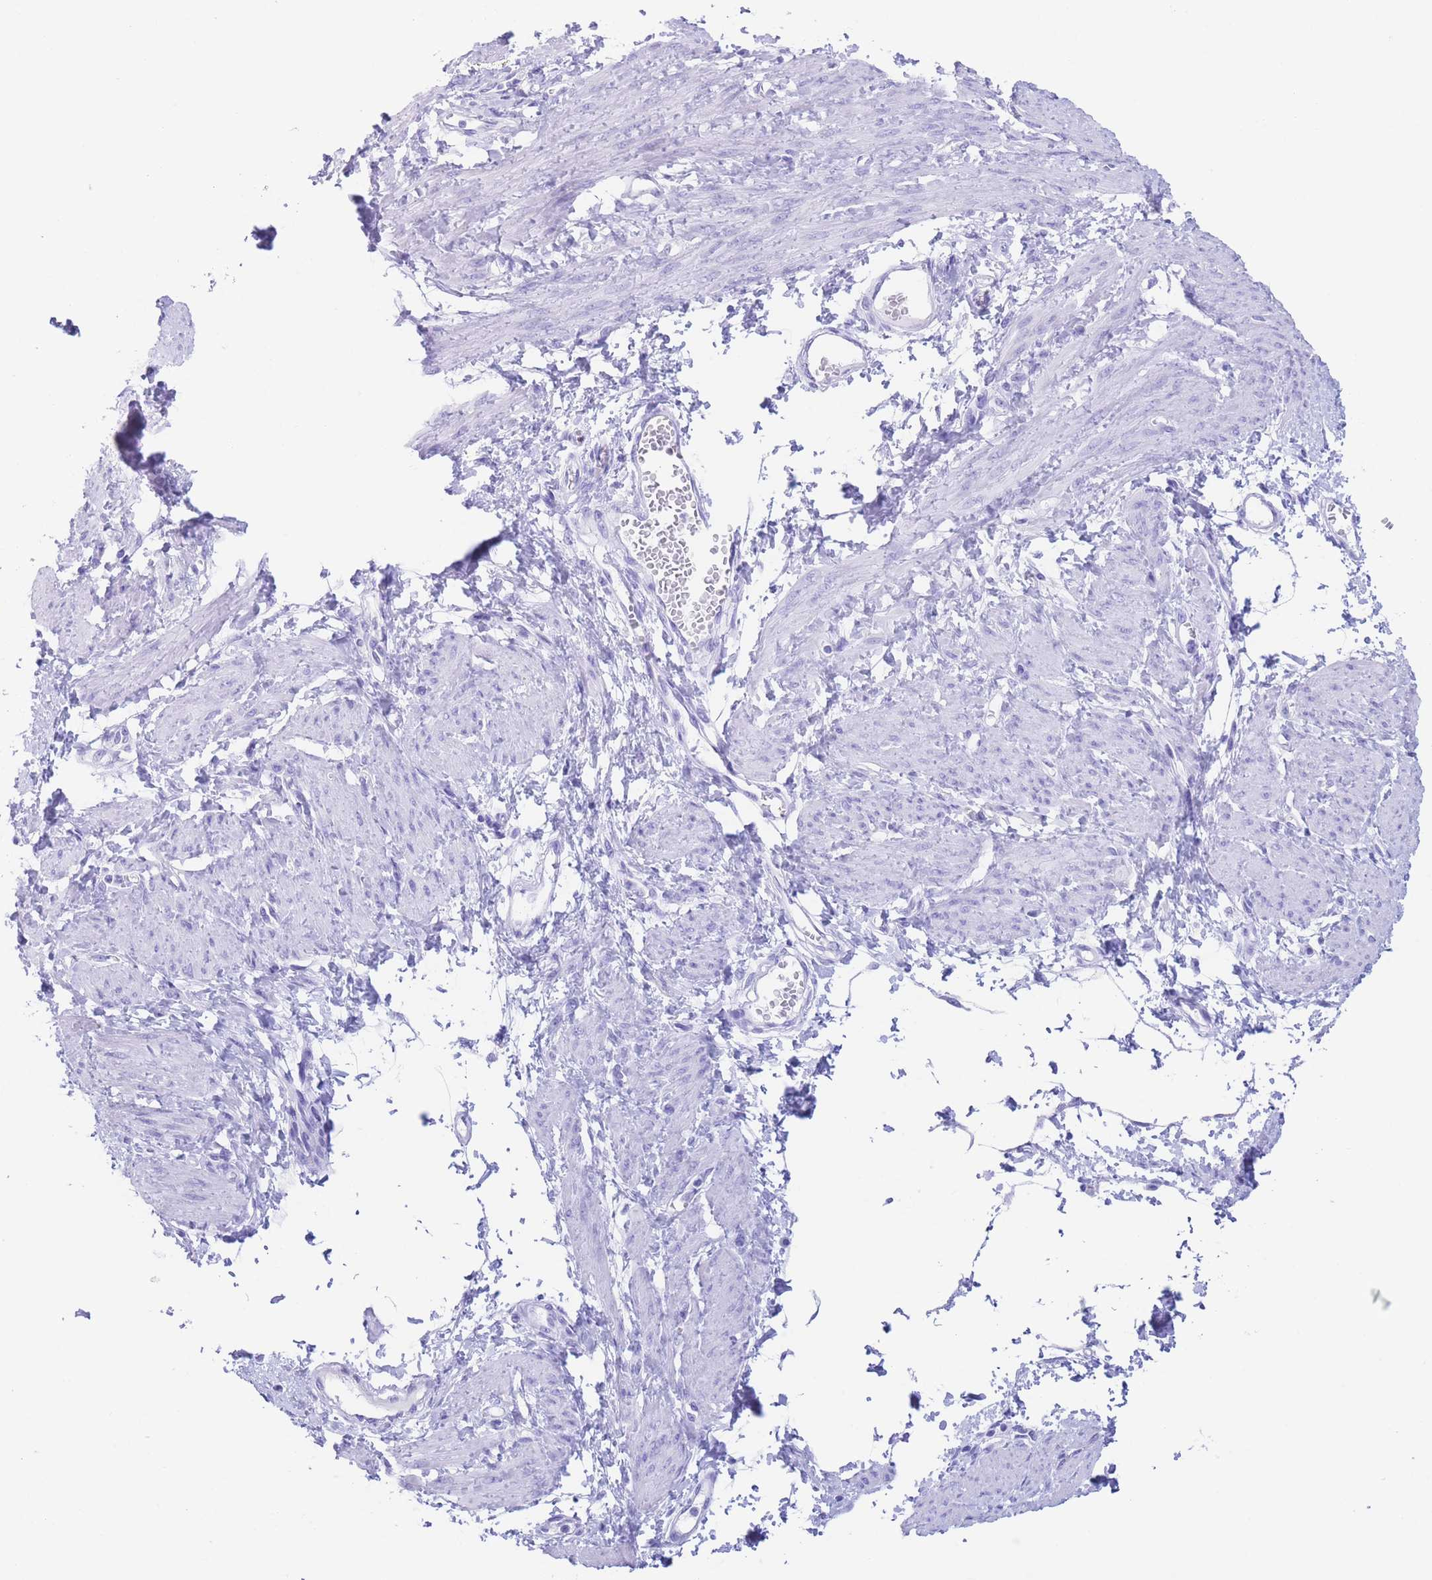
{"staining": {"intensity": "negative", "quantity": "none", "location": "none"}, "tissue": "smooth muscle", "cell_type": "Smooth muscle cells", "image_type": "normal", "snomed": [{"axis": "morphology", "description": "Normal tissue, NOS"}, {"axis": "topography", "description": "Smooth muscle"}, {"axis": "topography", "description": "Uterus"}], "caption": "DAB (3,3'-diaminobenzidine) immunohistochemical staining of benign smooth muscle reveals no significant expression in smooth muscle cells. (DAB (3,3'-diaminobenzidine) immunohistochemistry with hematoxylin counter stain).", "gene": "SLCO1B1", "patient": {"sex": "female", "age": 39}}